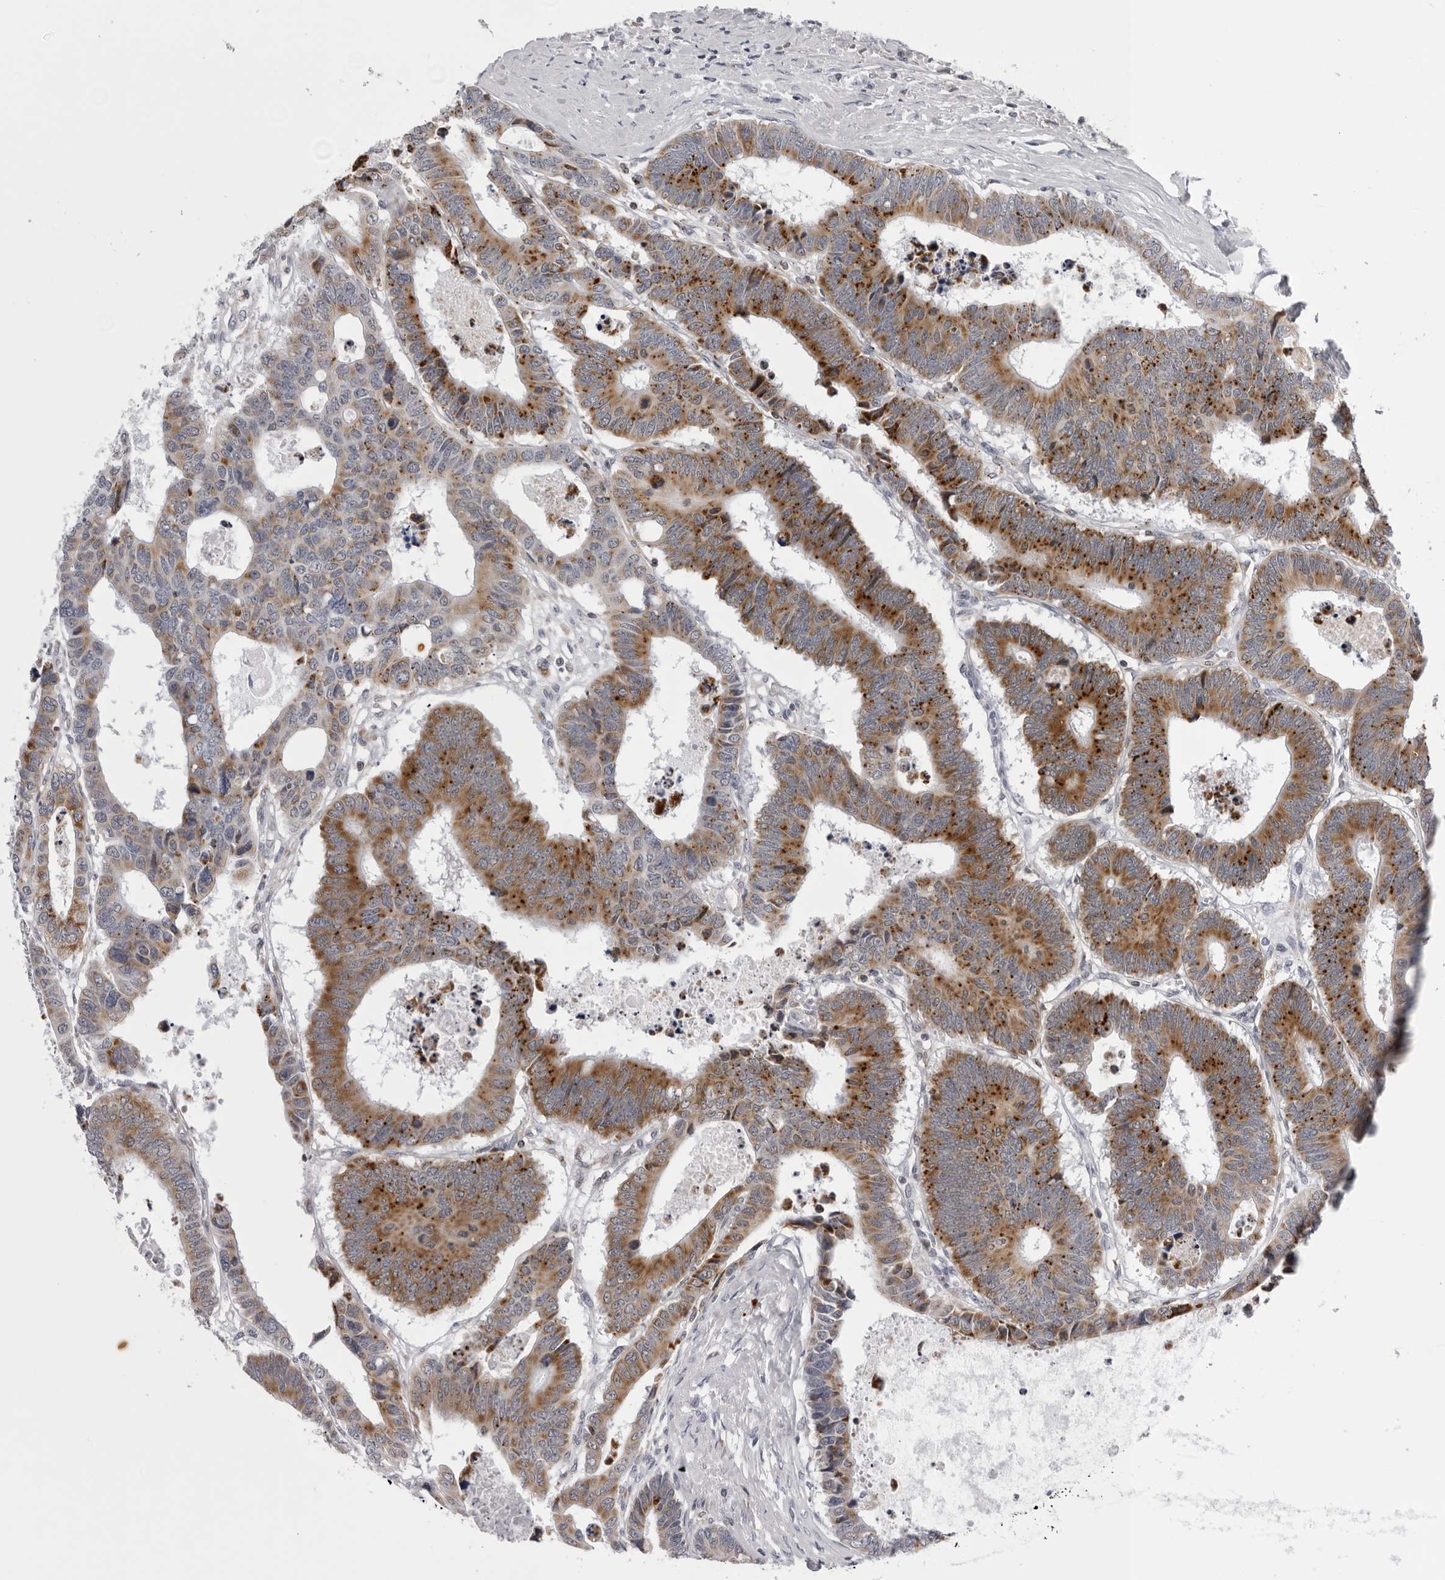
{"staining": {"intensity": "strong", "quantity": "25%-75%", "location": "cytoplasmic/membranous"}, "tissue": "colorectal cancer", "cell_type": "Tumor cells", "image_type": "cancer", "snomed": [{"axis": "morphology", "description": "Adenocarcinoma, NOS"}, {"axis": "topography", "description": "Rectum"}], "caption": "Immunohistochemistry (DAB) staining of human colorectal cancer shows strong cytoplasmic/membranous protein positivity in about 25%-75% of tumor cells.", "gene": "CPT2", "patient": {"sex": "male", "age": 84}}